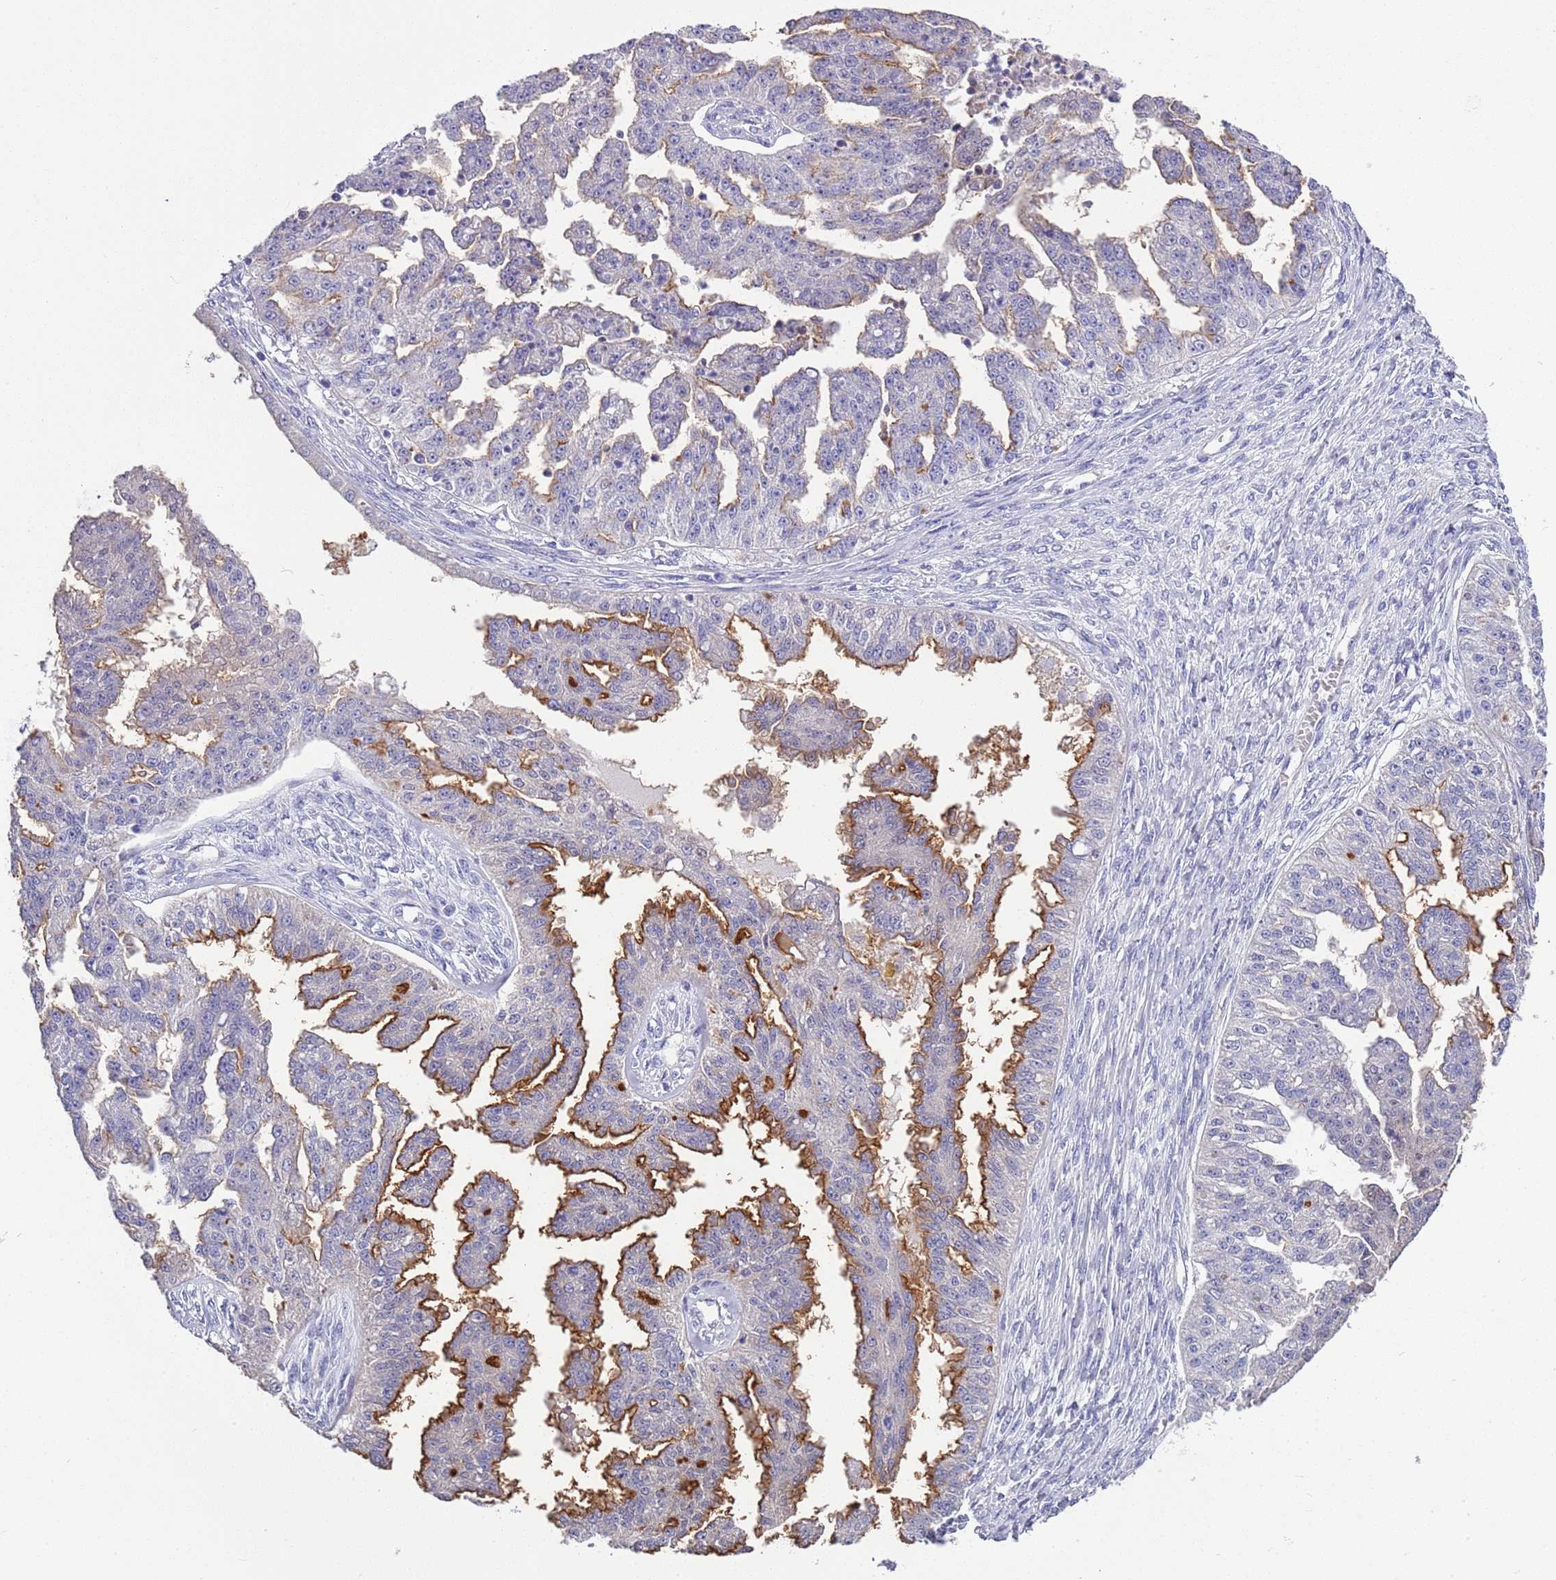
{"staining": {"intensity": "moderate", "quantity": "<25%", "location": "cytoplasmic/membranous"}, "tissue": "ovarian cancer", "cell_type": "Tumor cells", "image_type": "cancer", "snomed": [{"axis": "morphology", "description": "Cystadenocarcinoma, serous, NOS"}, {"axis": "topography", "description": "Ovary"}], "caption": "Protein positivity by immunohistochemistry (IHC) exhibits moderate cytoplasmic/membranous expression in approximately <25% of tumor cells in ovarian cancer. (brown staining indicates protein expression, while blue staining denotes nuclei).", "gene": "BRMS1L", "patient": {"sex": "female", "age": 58}}